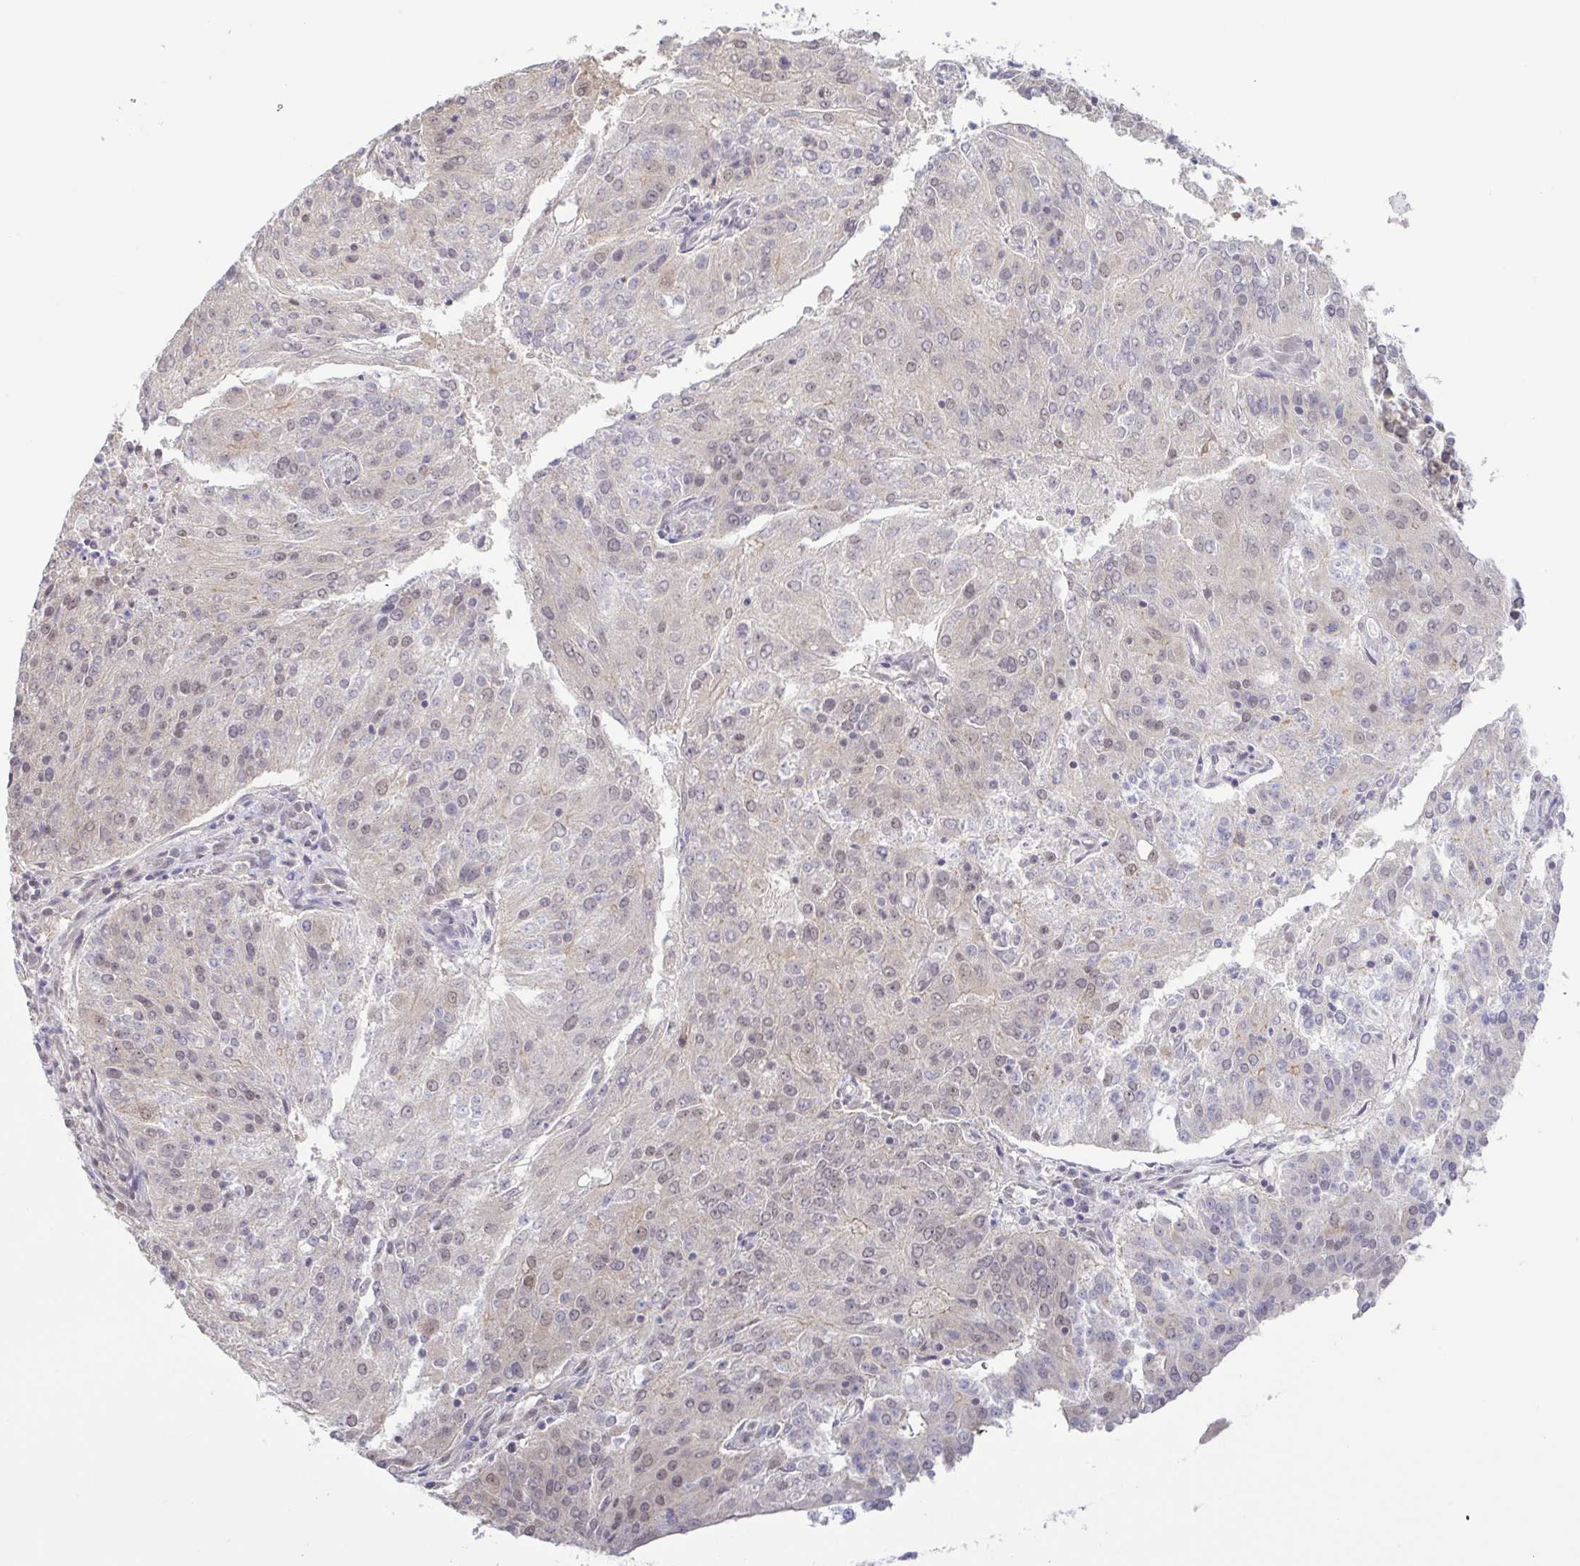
{"staining": {"intensity": "weak", "quantity": "25%-75%", "location": "nuclear"}, "tissue": "endometrial cancer", "cell_type": "Tumor cells", "image_type": "cancer", "snomed": [{"axis": "morphology", "description": "Adenocarcinoma, NOS"}, {"axis": "topography", "description": "Endometrium"}], "caption": "A brown stain shows weak nuclear staining of a protein in endometrial adenocarcinoma tumor cells.", "gene": "HYPK", "patient": {"sex": "female", "age": 82}}